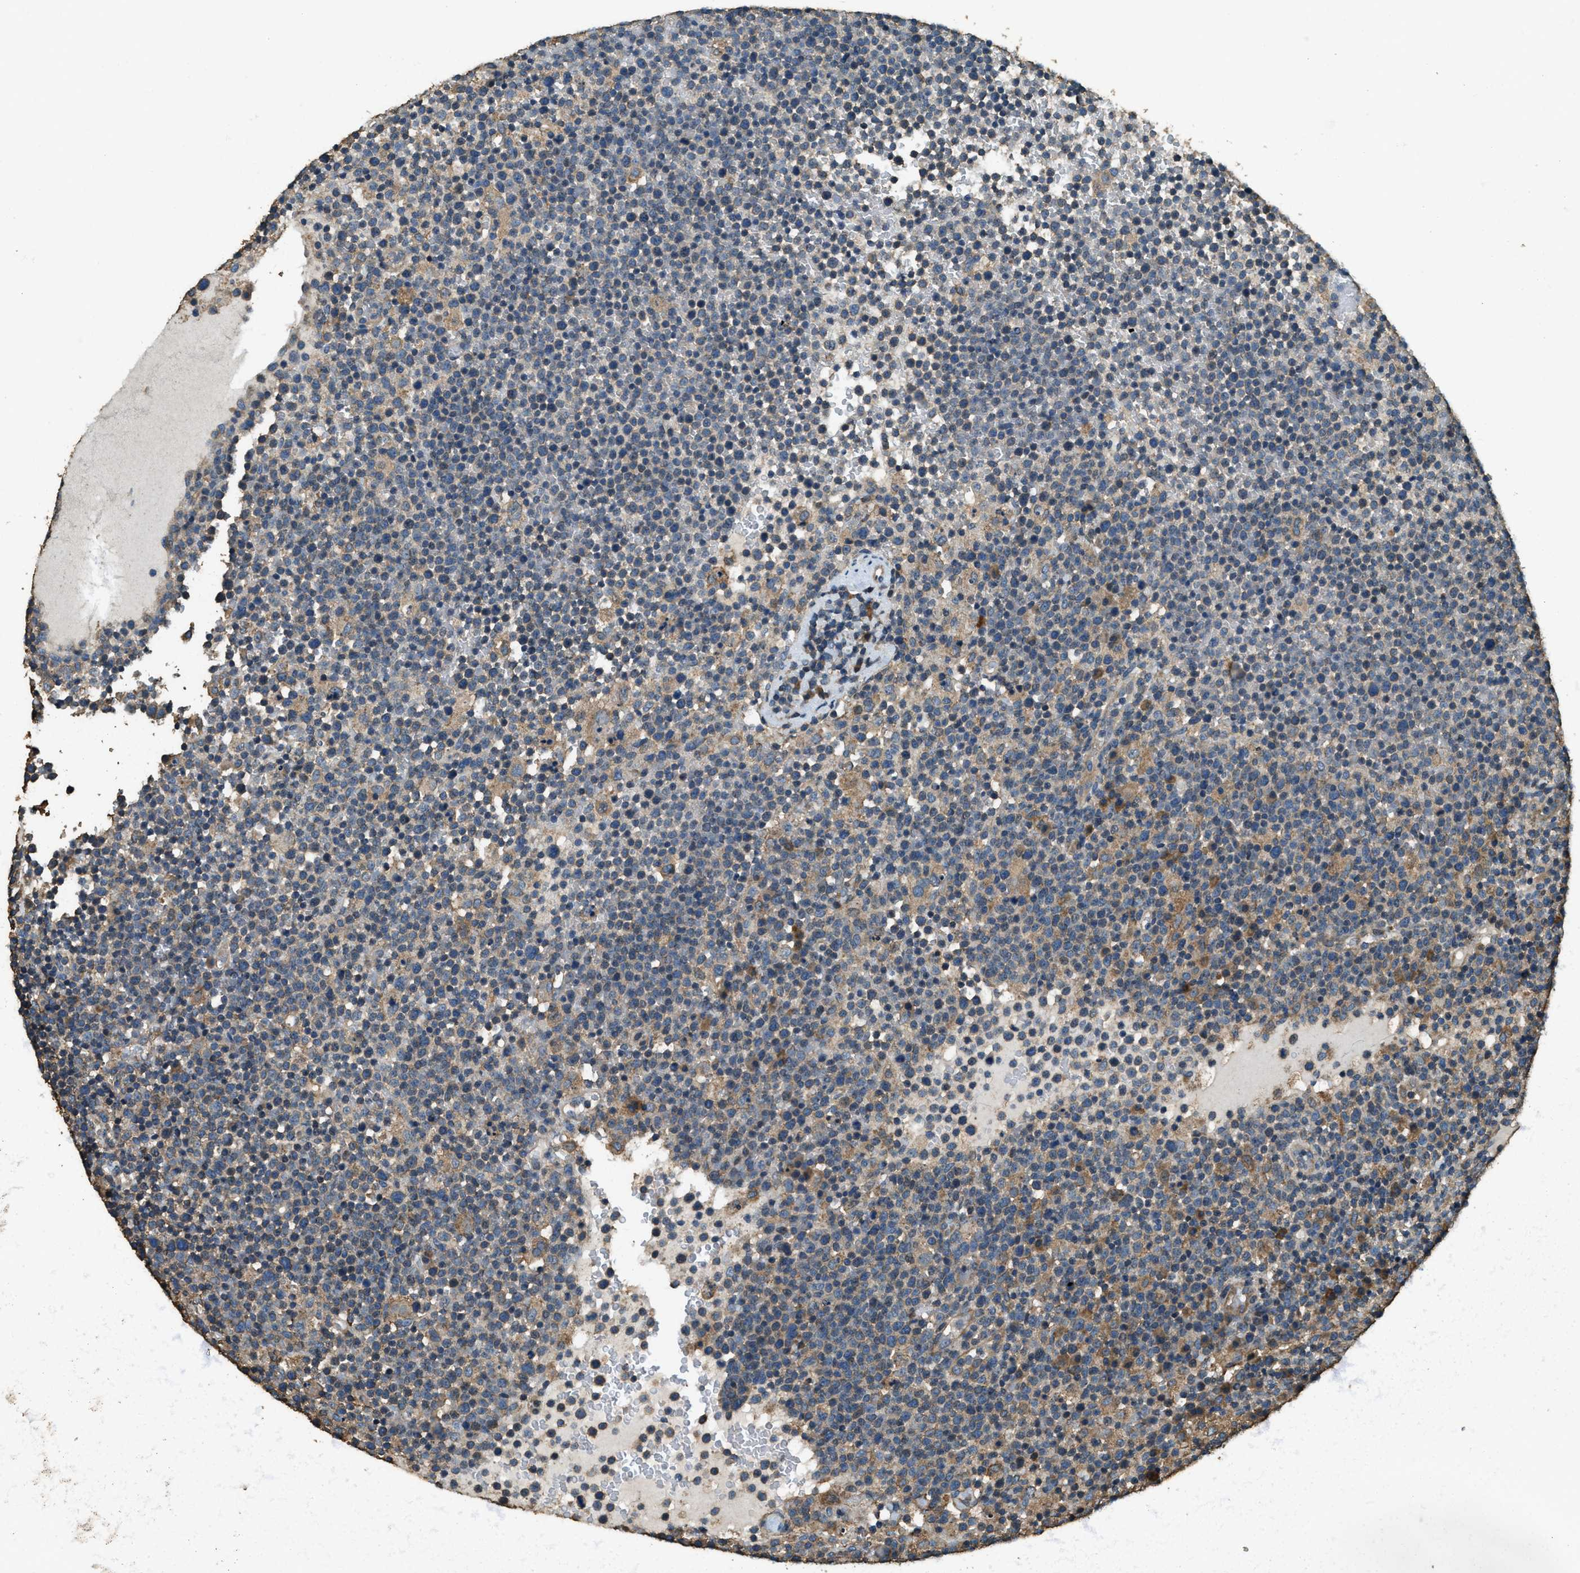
{"staining": {"intensity": "weak", "quantity": "<25%", "location": "cytoplasmic/membranous"}, "tissue": "lymphoma", "cell_type": "Tumor cells", "image_type": "cancer", "snomed": [{"axis": "morphology", "description": "Malignant lymphoma, non-Hodgkin's type, High grade"}, {"axis": "topography", "description": "Lymph node"}], "caption": "There is no significant positivity in tumor cells of high-grade malignant lymphoma, non-Hodgkin's type.", "gene": "ERGIC1", "patient": {"sex": "male", "age": 61}}